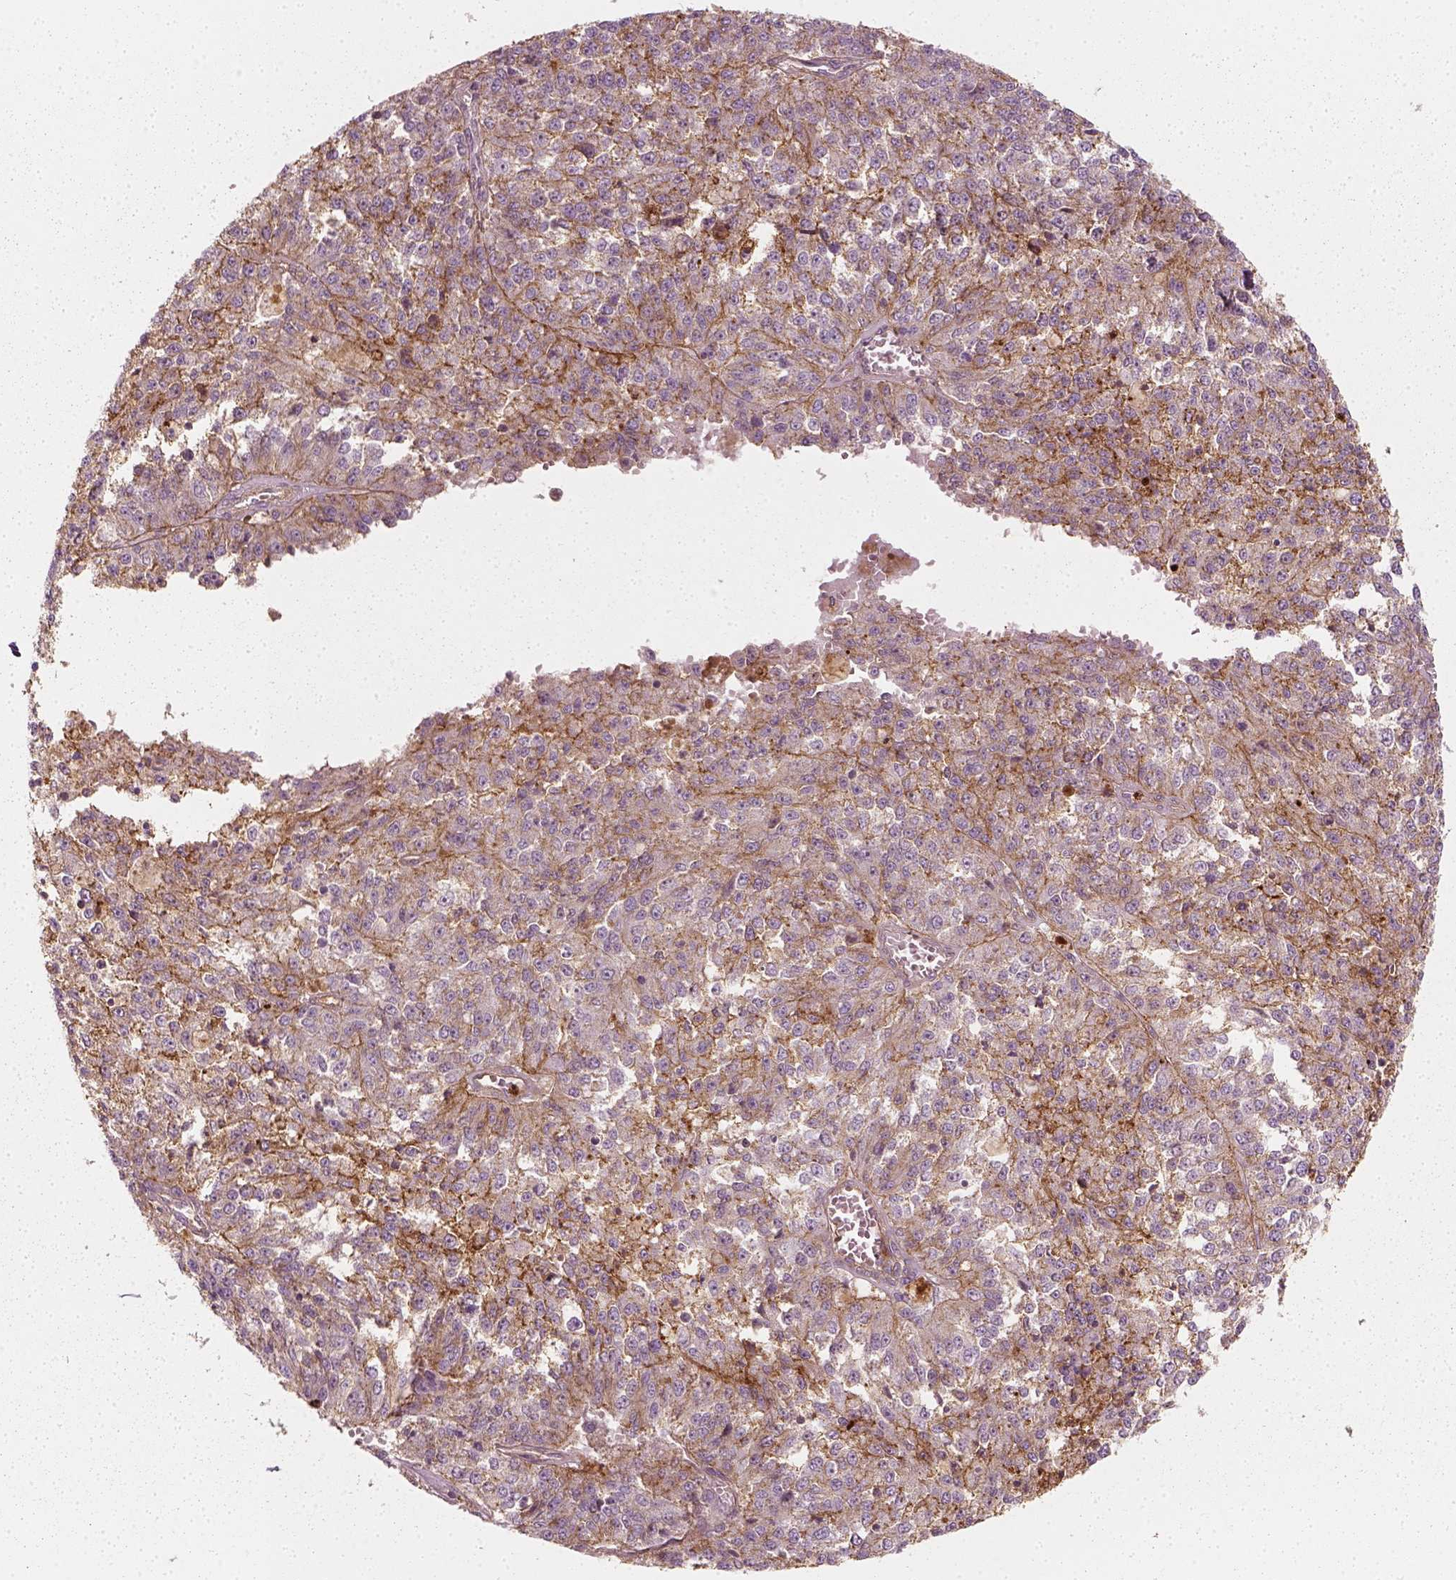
{"staining": {"intensity": "moderate", "quantity": ">75%", "location": "cytoplasmic/membranous"}, "tissue": "melanoma", "cell_type": "Tumor cells", "image_type": "cancer", "snomed": [{"axis": "morphology", "description": "Malignant melanoma, Metastatic site"}, {"axis": "topography", "description": "Lymph node"}], "caption": "Malignant melanoma (metastatic site) stained for a protein displays moderate cytoplasmic/membranous positivity in tumor cells. The staining was performed using DAB (3,3'-diaminobenzidine) to visualize the protein expression in brown, while the nuclei were stained in blue with hematoxylin (Magnification: 20x).", "gene": "NPTN", "patient": {"sex": "female", "age": 64}}